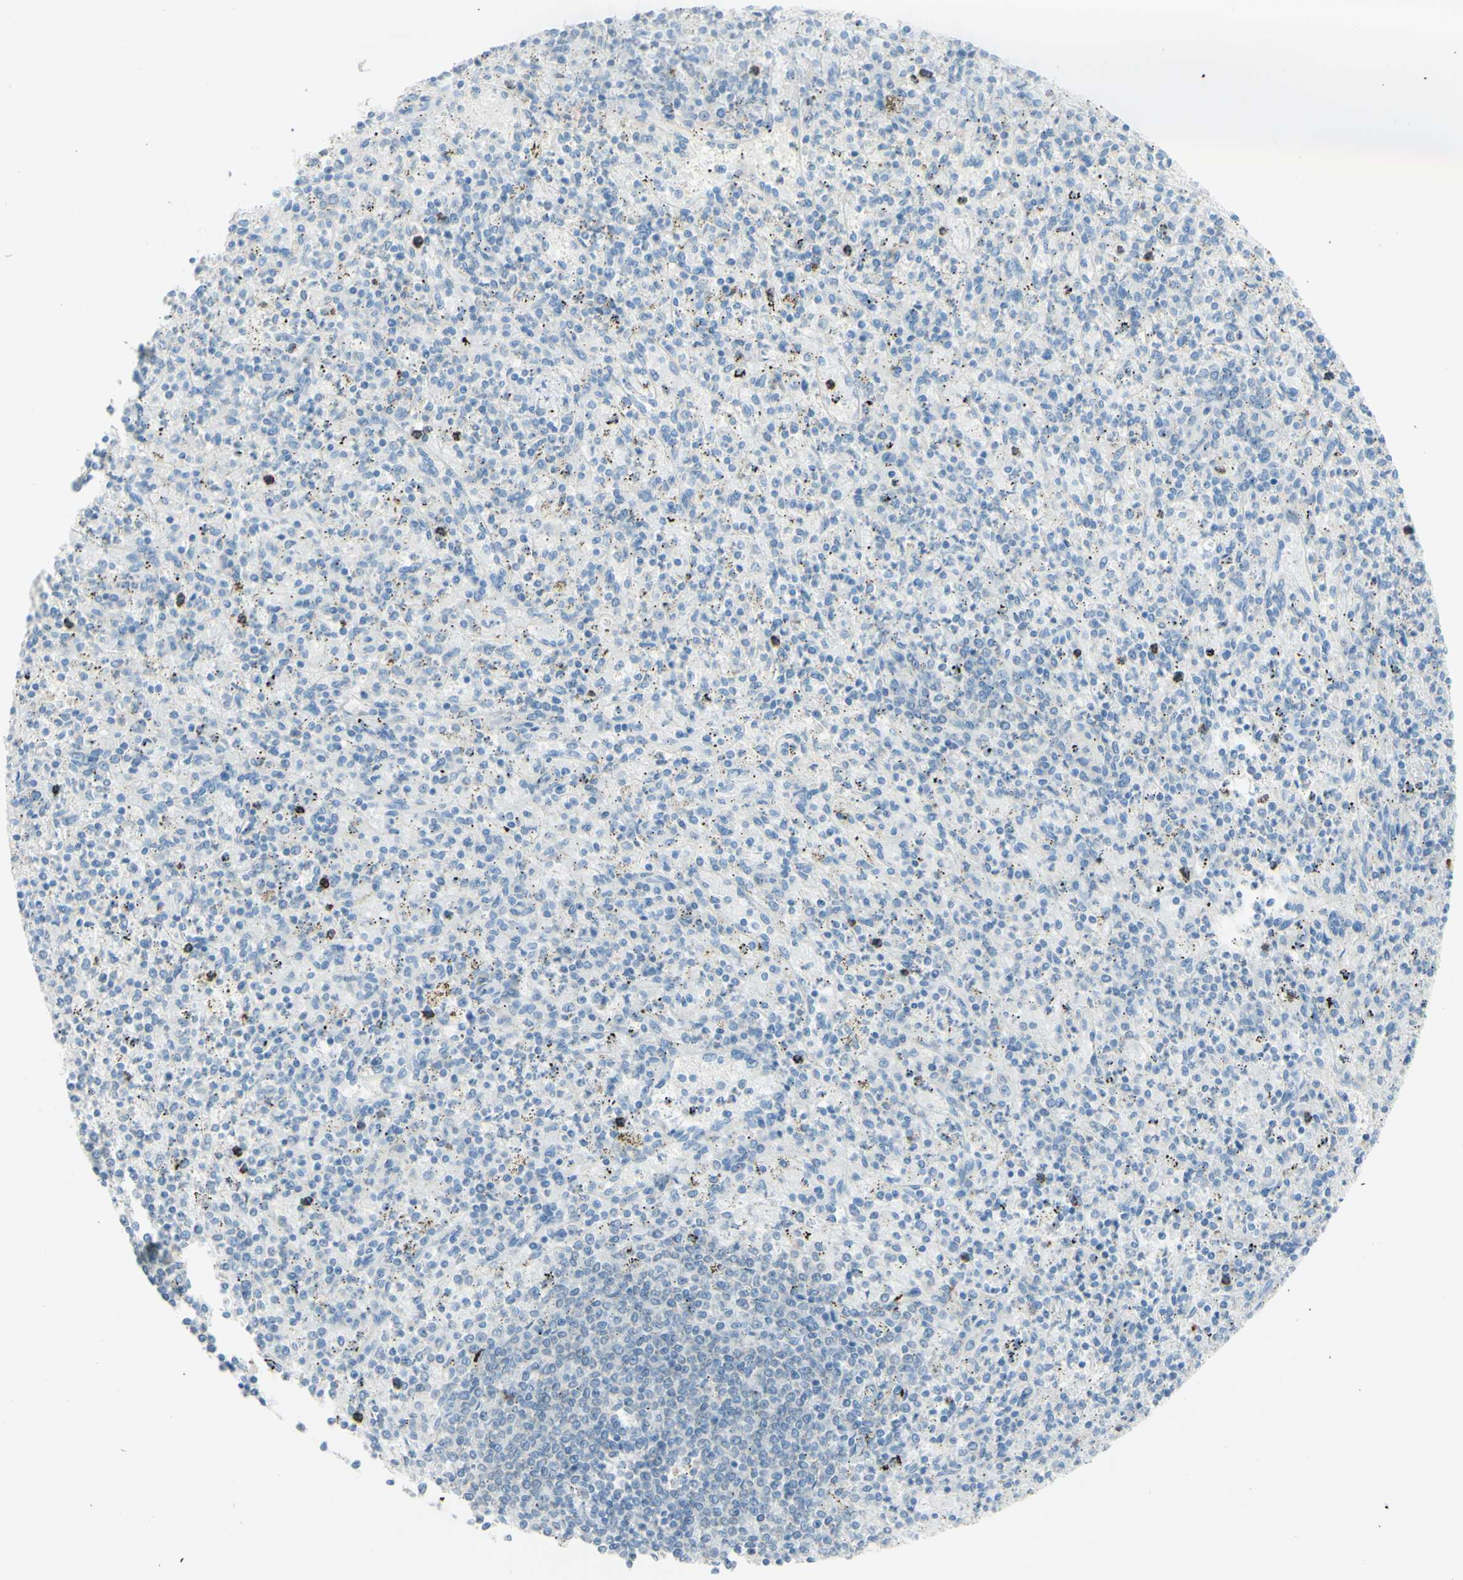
{"staining": {"intensity": "negative", "quantity": "none", "location": "none"}, "tissue": "spleen", "cell_type": "Cells in red pulp", "image_type": "normal", "snomed": [{"axis": "morphology", "description": "Normal tissue, NOS"}, {"axis": "topography", "description": "Spleen"}], "caption": "Immunohistochemistry (IHC) micrograph of normal human spleen stained for a protein (brown), which exhibits no positivity in cells in red pulp.", "gene": "TSPAN1", "patient": {"sex": "male", "age": 72}}